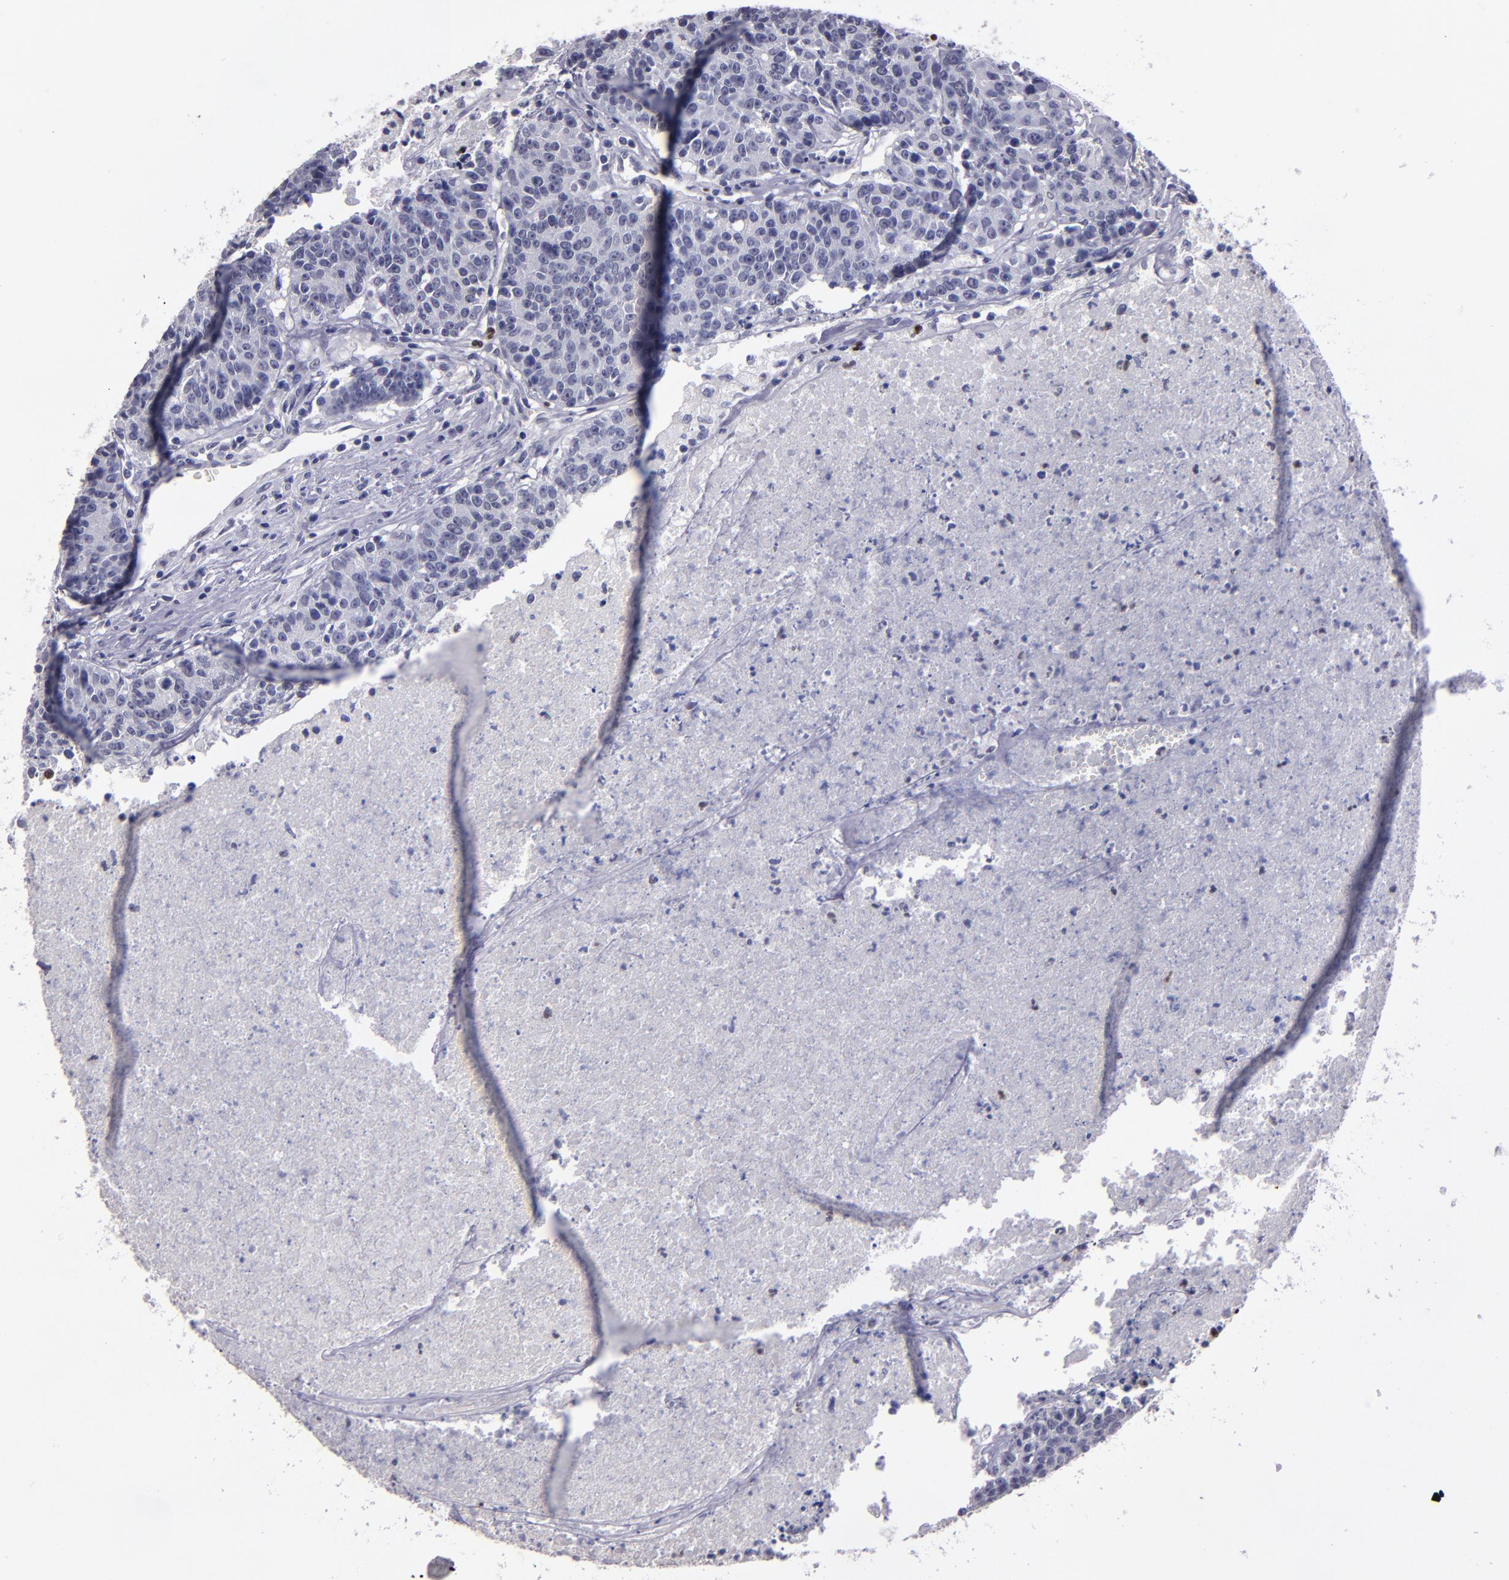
{"staining": {"intensity": "negative", "quantity": "none", "location": "none"}, "tissue": "colorectal cancer", "cell_type": "Tumor cells", "image_type": "cancer", "snomed": [{"axis": "morphology", "description": "Adenocarcinoma, NOS"}, {"axis": "topography", "description": "Colon"}], "caption": "Histopathology image shows no significant protein staining in tumor cells of colorectal adenocarcinoma.", "gene": "CEBPE", "patient": {"sex": "female", "age": 53}}